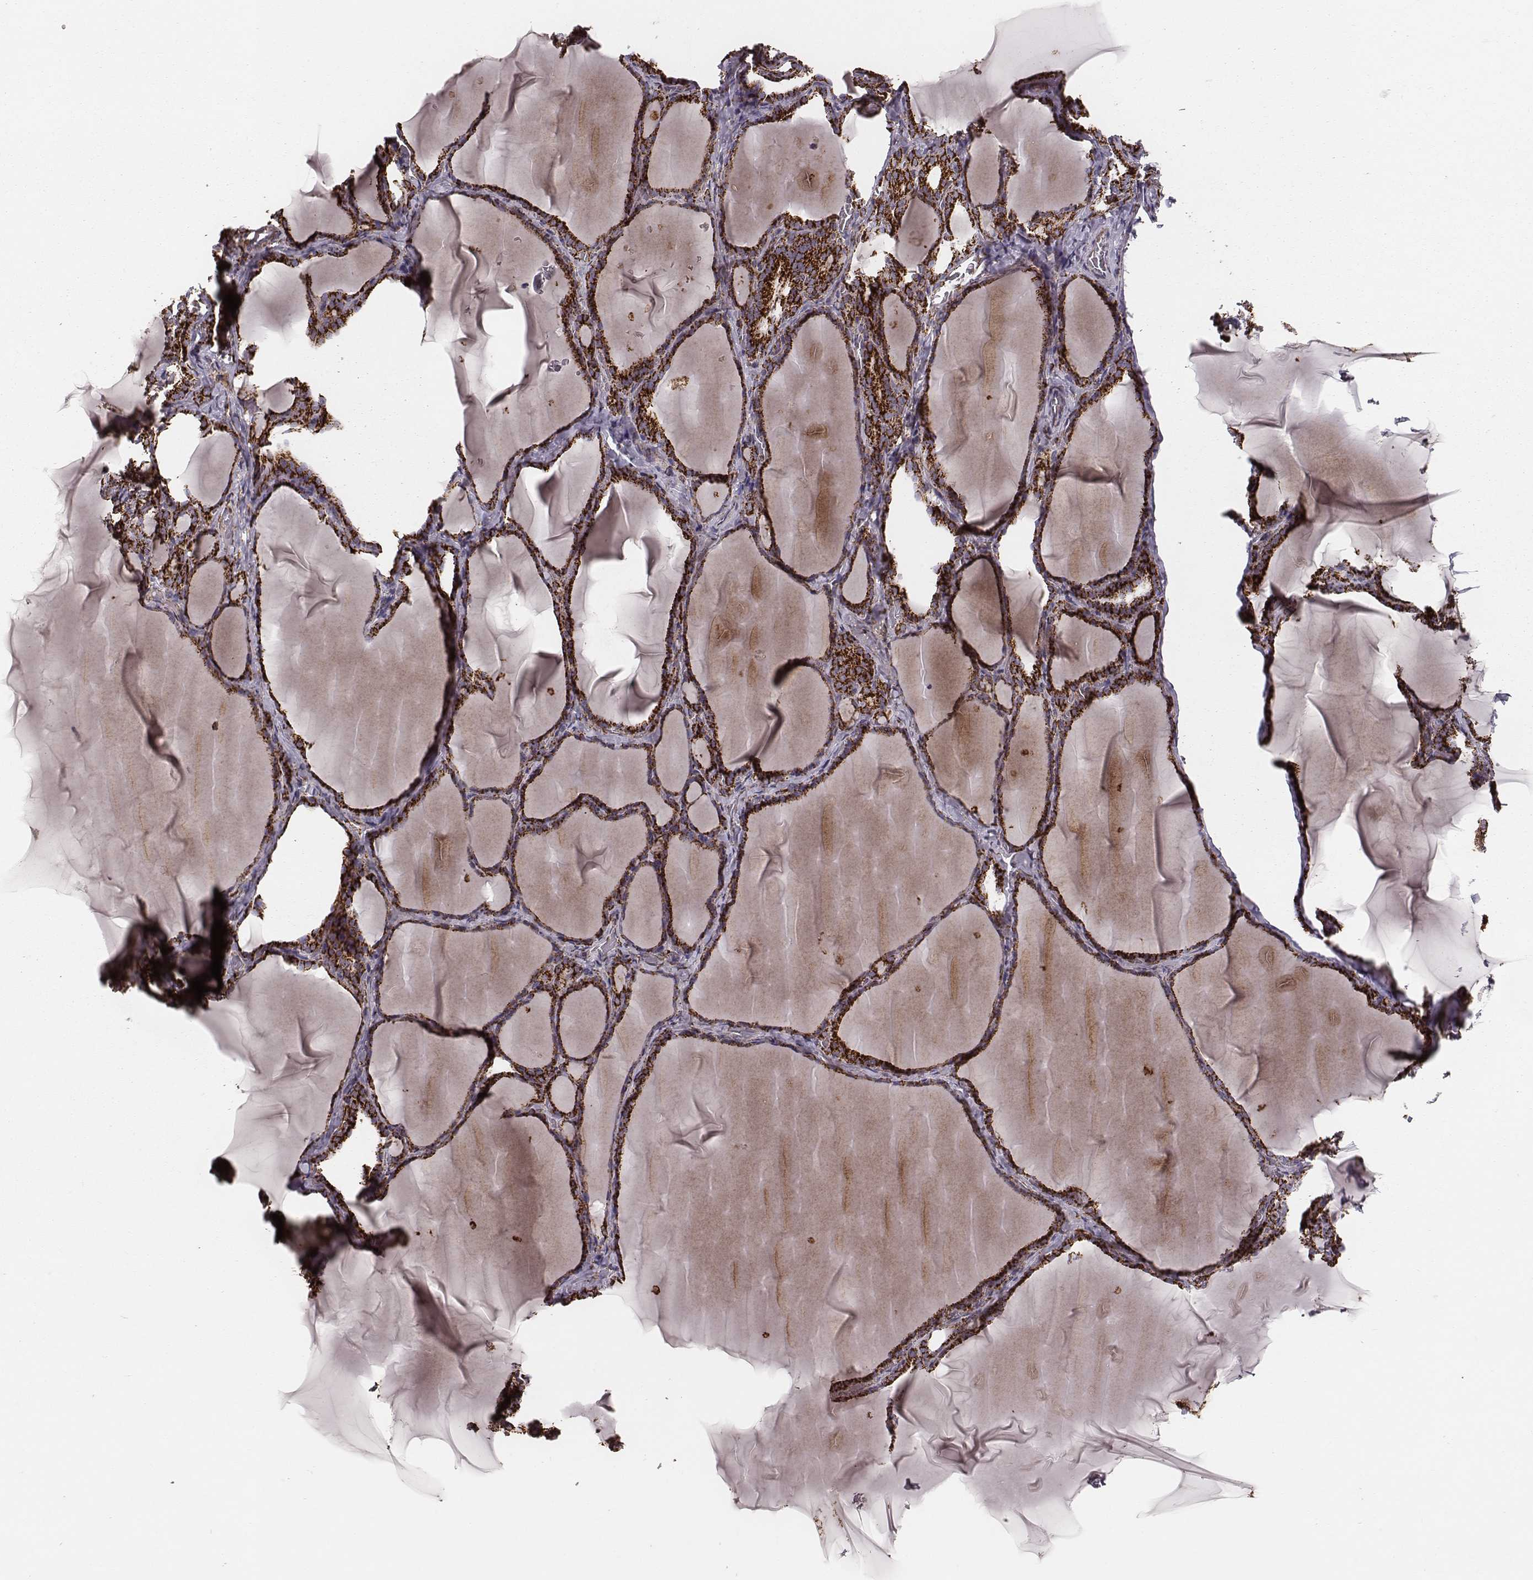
{"staining": {"intensity": "strong", "quantity": ">75%", "location": "cytoplasmic/membranous"}, "tissue": "thyroid gland", "cell_type": "Glandular cells", "image_type": "normal", "snomed": [{"axis": "morphology", "description": "Normal tissue, NOS"}, {"axis": "morphology", "description": "Hyperplasia, NOS"}, {"axis": "topography", "description": "Thyroid gland"}], "caption": "Immunohistochemistry staining of normal thyroid gland, which reveals high levels of strong cytoplasmic/membranous staining in about >75% of glandular cells indicating strong cytoplasmic/membranous protein positivity. The staining was performed using DAB (brown) for protein detection and nuclei were counterstained in hematoxylin (blue).", "gene": "TUFM", "patient": {"sex": "female", "age": 27}}